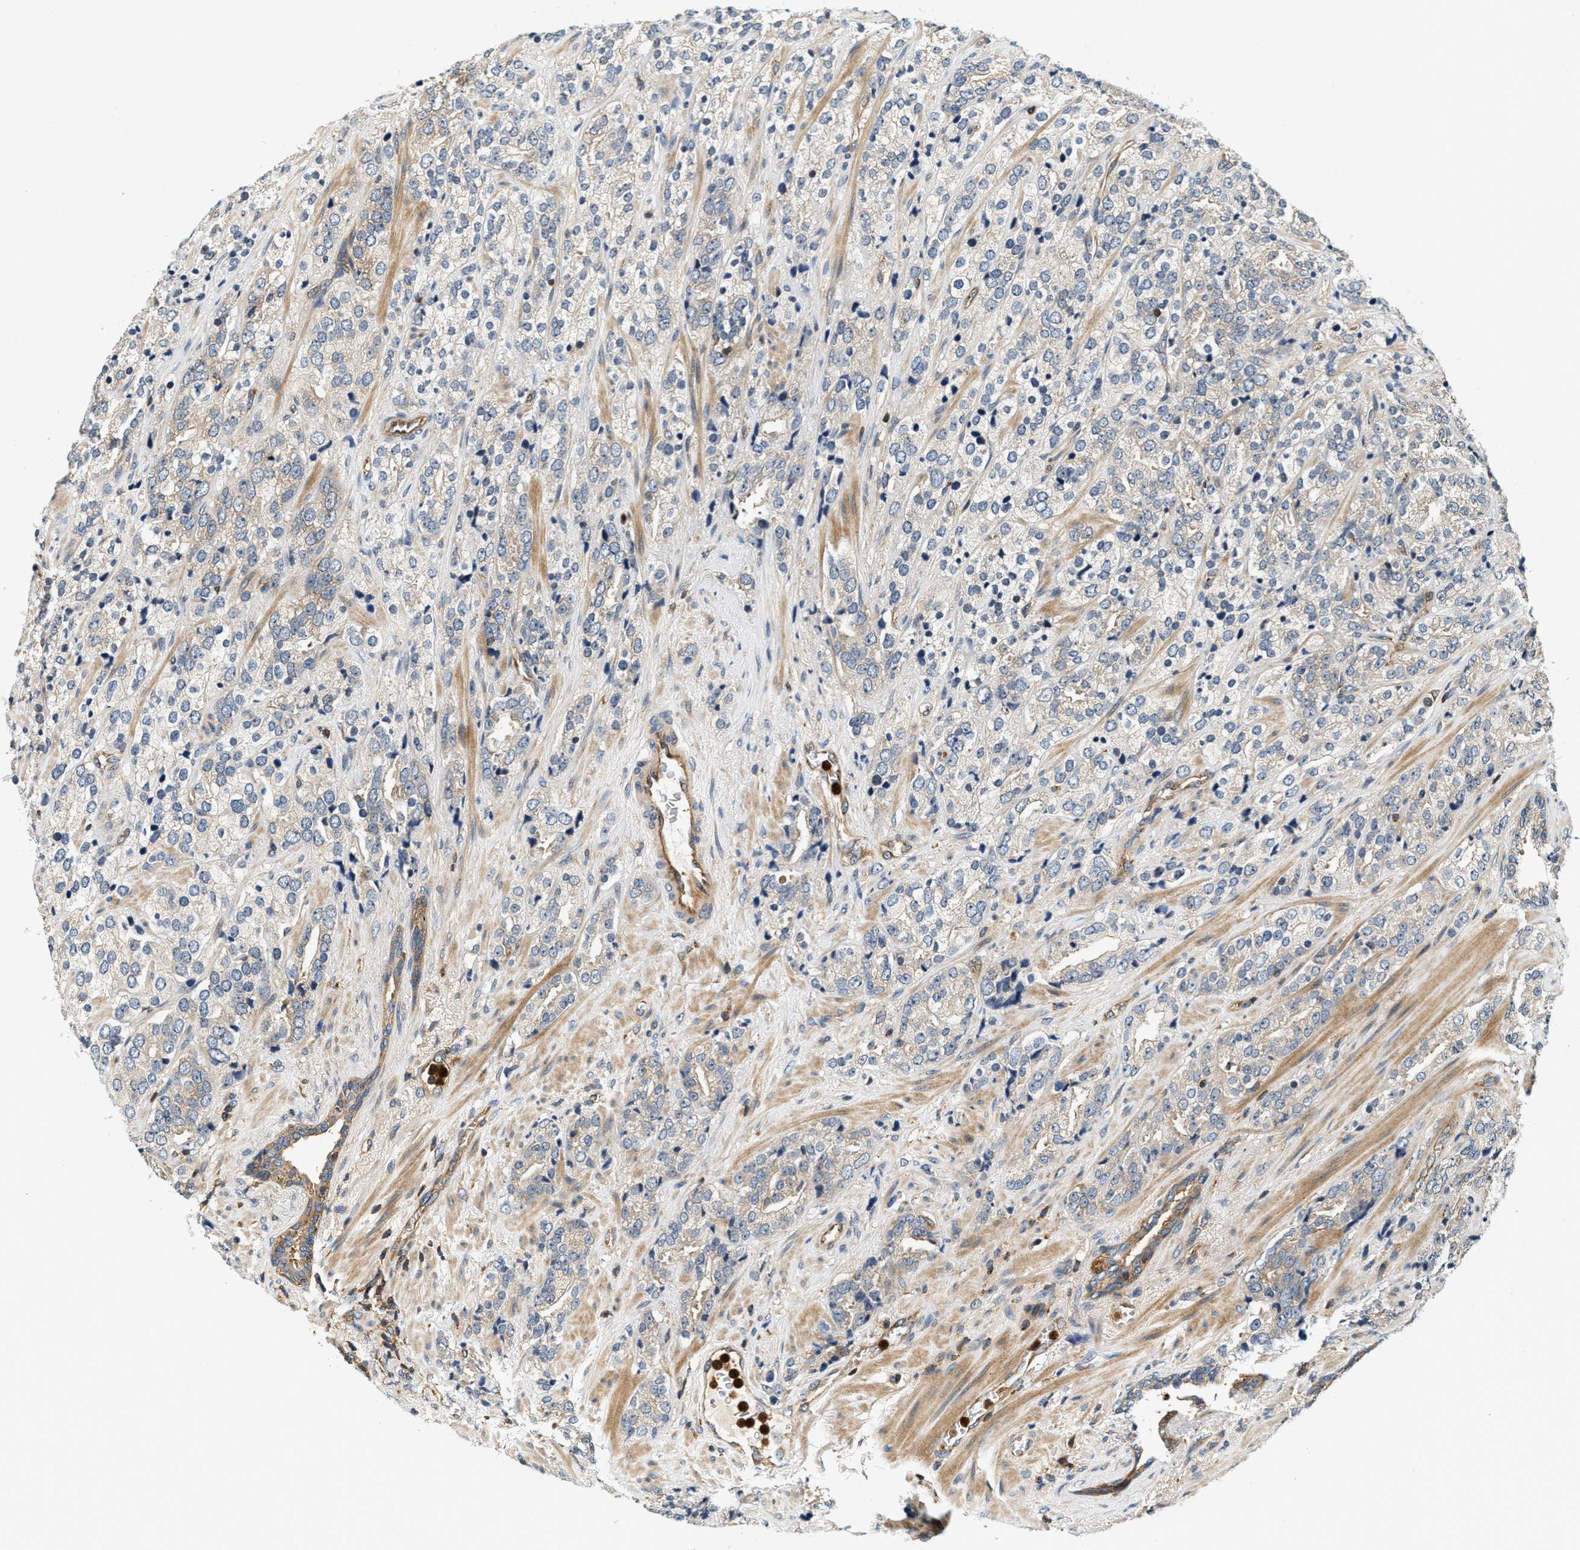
{"staining": {"intensity": "weak", "quantity": "25%-75%", "location": "cytoplasmic/membranous"}, "tissue": "prostate cancer", "cell_type": "Tumor cells", "image_type": "cancer", "snomed": [{"axis": "morphology", "description": "Adenocarcinoma, High grade"}, {"axis": "topography", "description": "Prostate"}], "caption": "Human prostate cancer stained for a protein (brown) exhibits weak cytoplasmic/membranous positive expression in approximately 25%-75% of tumor cells.", "gene": "SAMD9", "patient": {"sex": "male", "age": 71}}